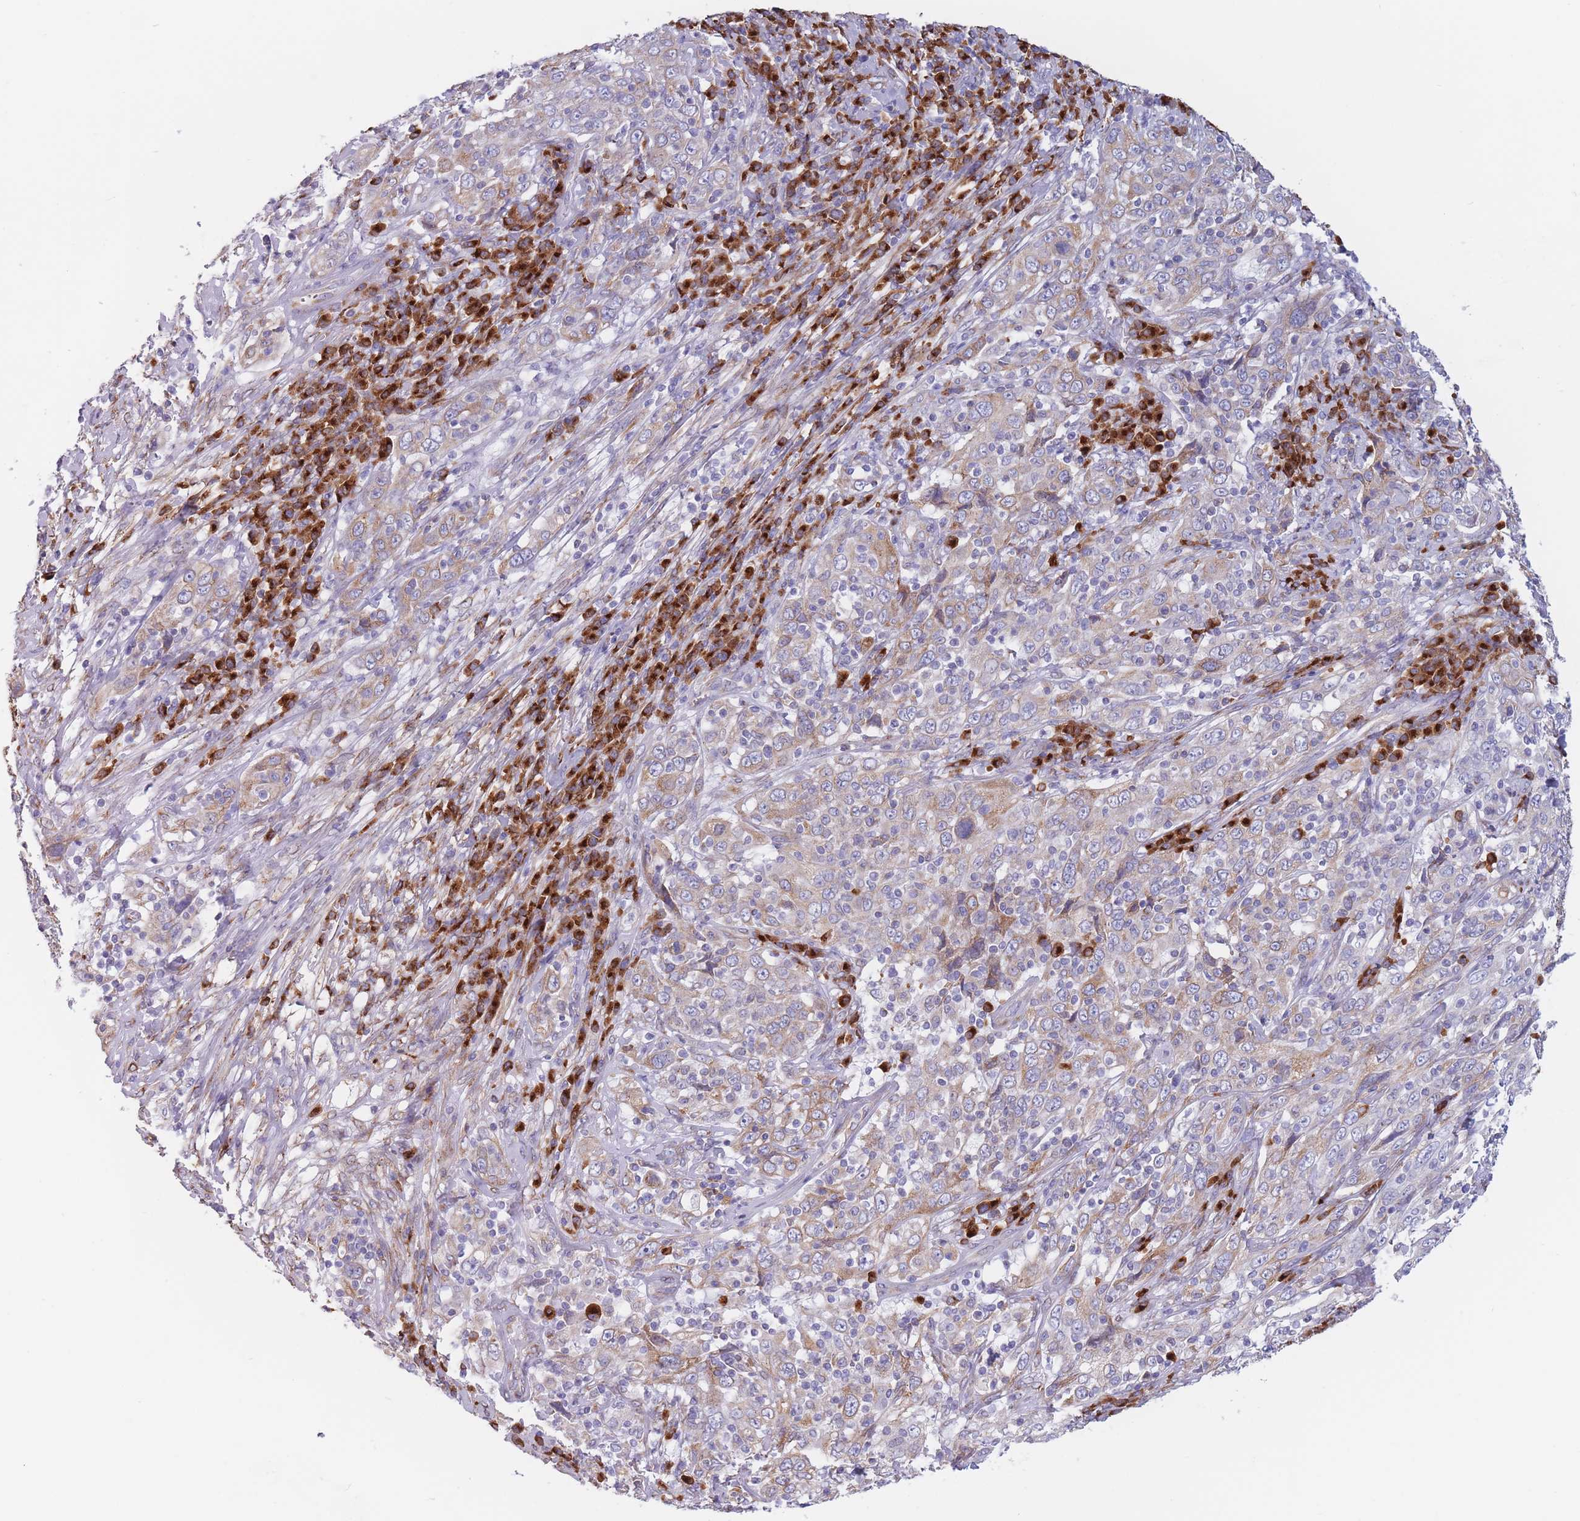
{"staining": {"intensity": "moderate", "quantity": ">75%", "location": "cytoplasmic/membranous"}, "tissue": "cervical cancer", "cell_type": "Tumor cells", "image_type": "cancer", "snomed": [{"axis": "morphology", "description": "Squamous cell carcinoma, NOS"}, {"axis": "topography", "description": "Cervix"}], "caption": "A brown stain labels moderate cytoplasmic/membranous staining of a protein in human squamous cell carcinoma (cervical) tumor cells.", "gene": "MRPL30", "patient": {"sex": "female", "age": 46}}